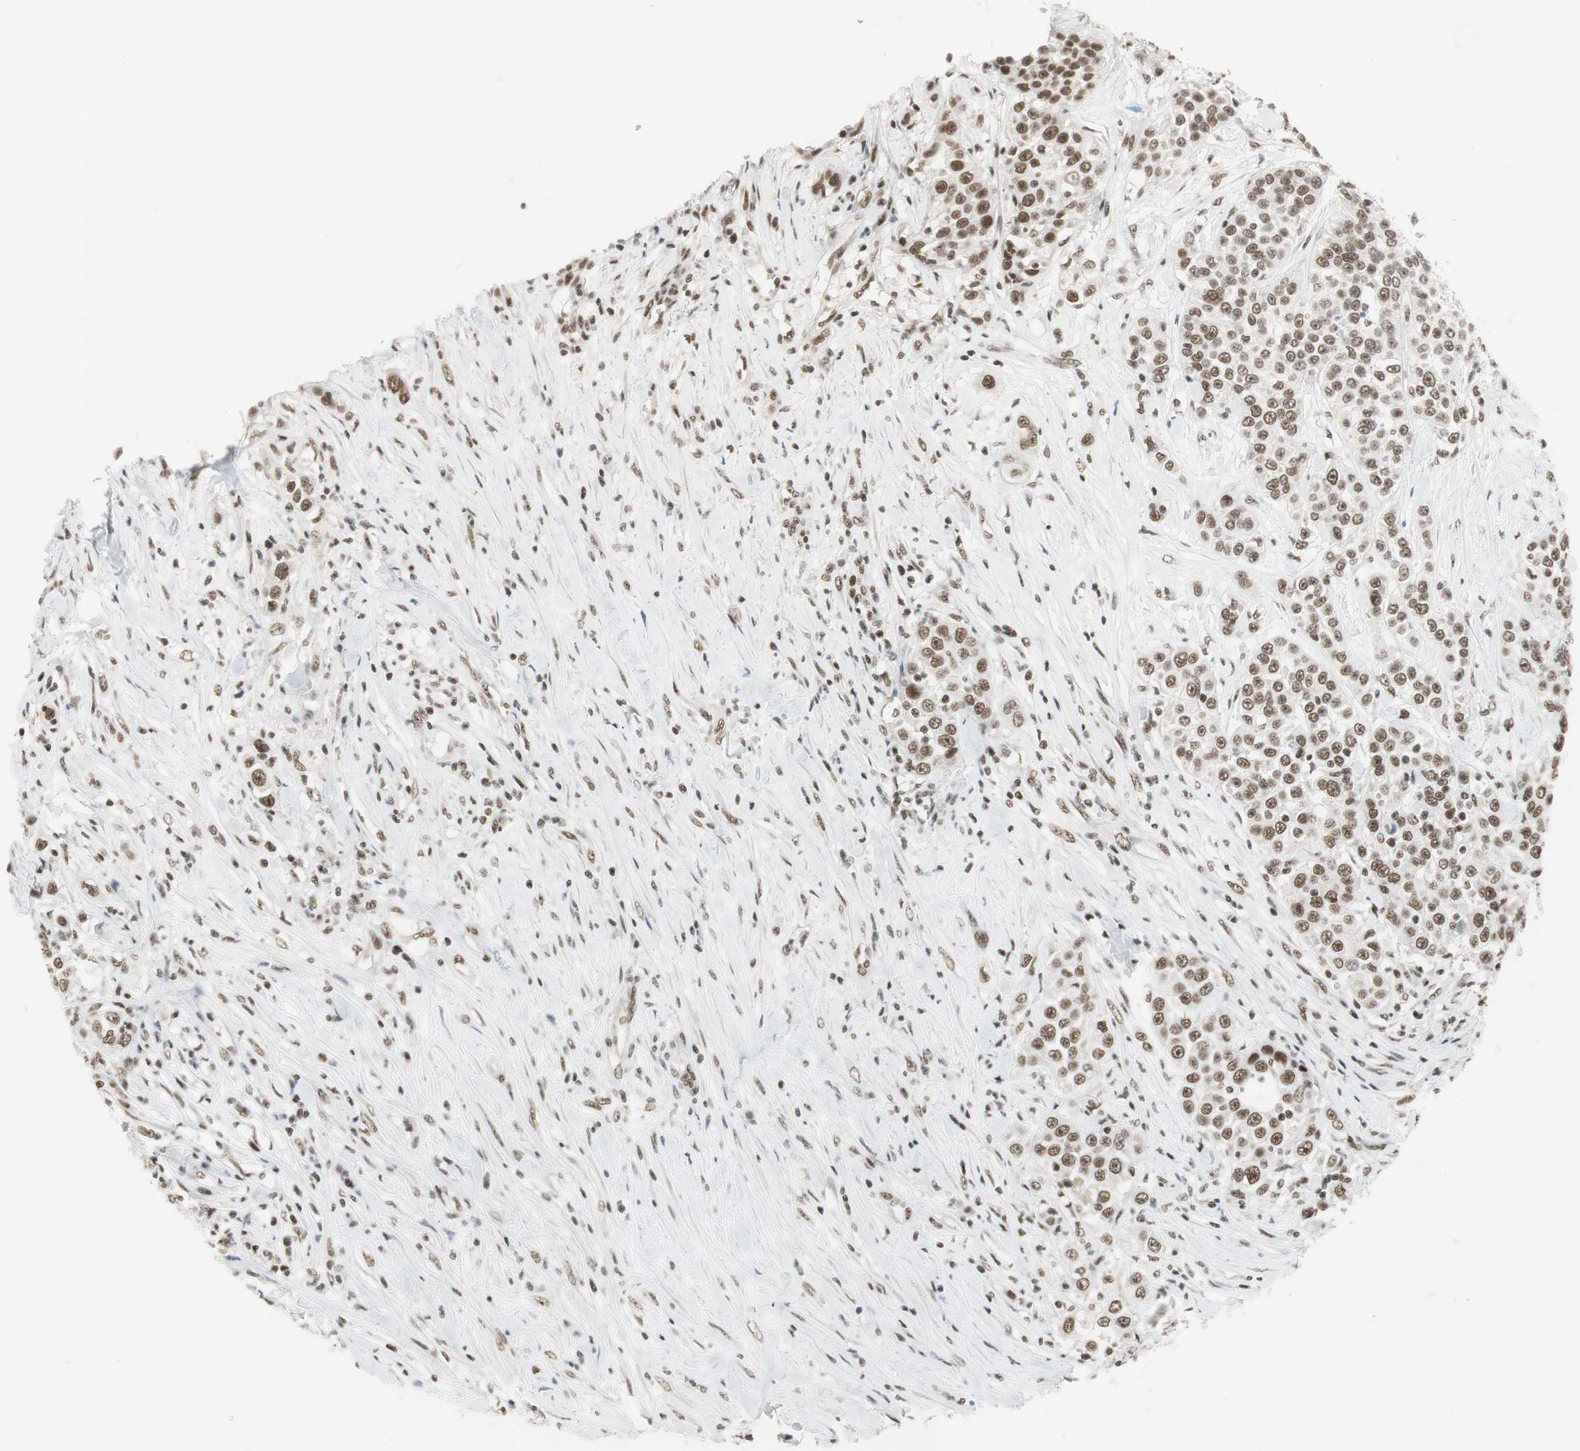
{"staining": {"intensity": "strong", "quantity": ">75%", "location": "nuclear"}, "tissue": "urothelial cancer", "cell_type": "Tumor cells", "image_type": "cancer", "snomed": [{"axis": "morphology", "description": "Urothelial carcinoma, High grade"}, {"axis": "topography", "description": "Urinary bladder"}], "caption": "Immunohistochemistry photomicrograph of neoplastic tissue: human urothelial cancer stained using immunohistochemistry demonstrates high levels of strong protein expression localized specifically in the nuclear of tumor cells, appearing as a nuclear brown color.", "gene": "RTF1", "patient": {"sex": "female", "age": 80}}